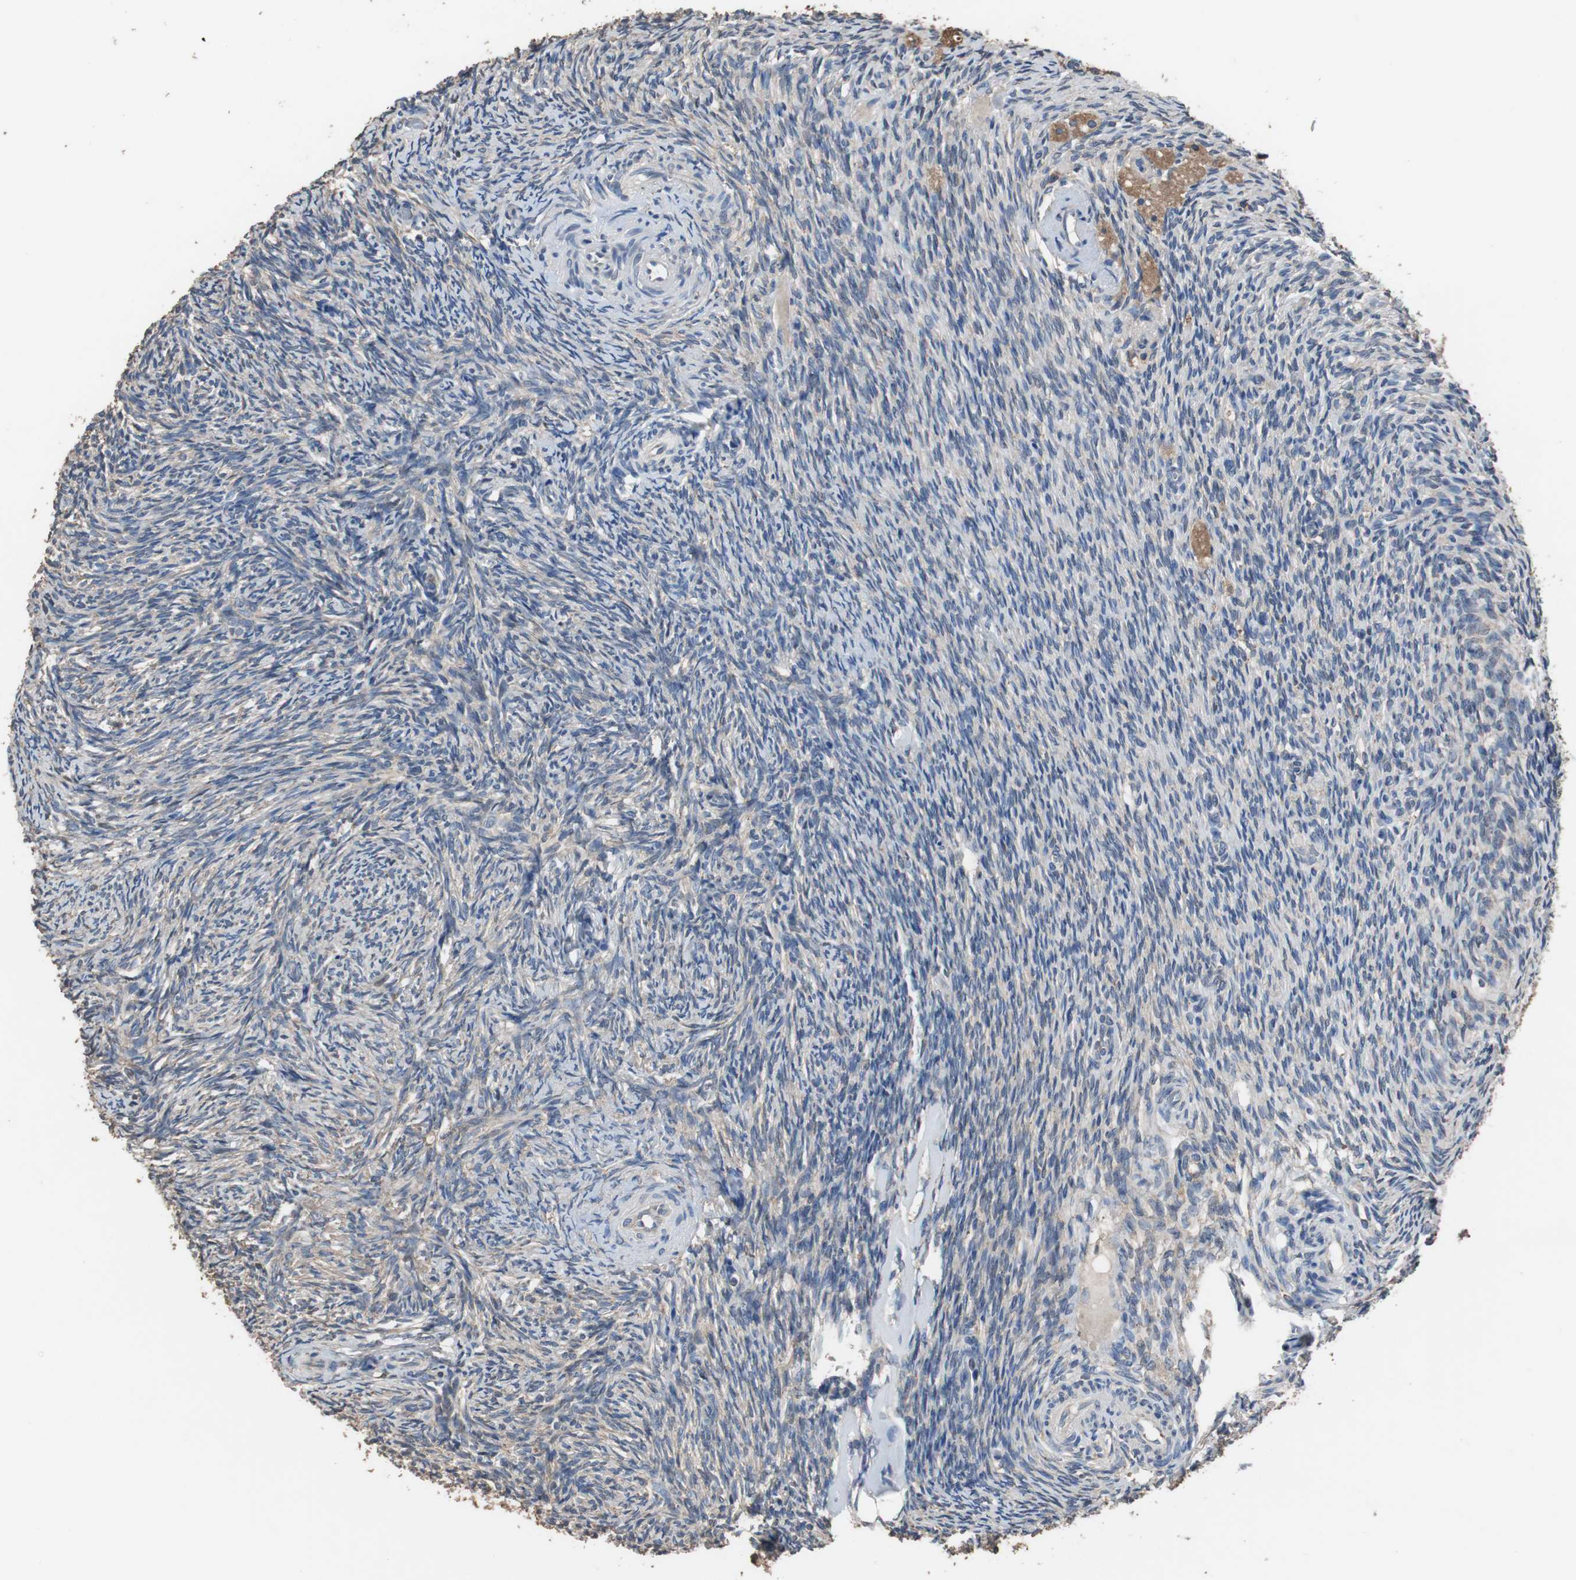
{"staining": {"intensity": "weak", "quantity": "<25%", "location": "cytoplasmic/membranous"}, "tissue": "ovary", "cell_type": "Ovarian stroma cells", "image_type": "normal", "snomed": [{"axis": "morphology", "description": "Normal tissue, NOS"}, {"axis": "topography", "description": "Ovary"}], "caption": "Photomicrograph shows no protein staining in ovarian stroma cells of normal ovary. (DAB immunohistochemistry with hematoxylin counter stain).", "gene": "SCIMP", "patient": {"sex": "female", "age": 60}}